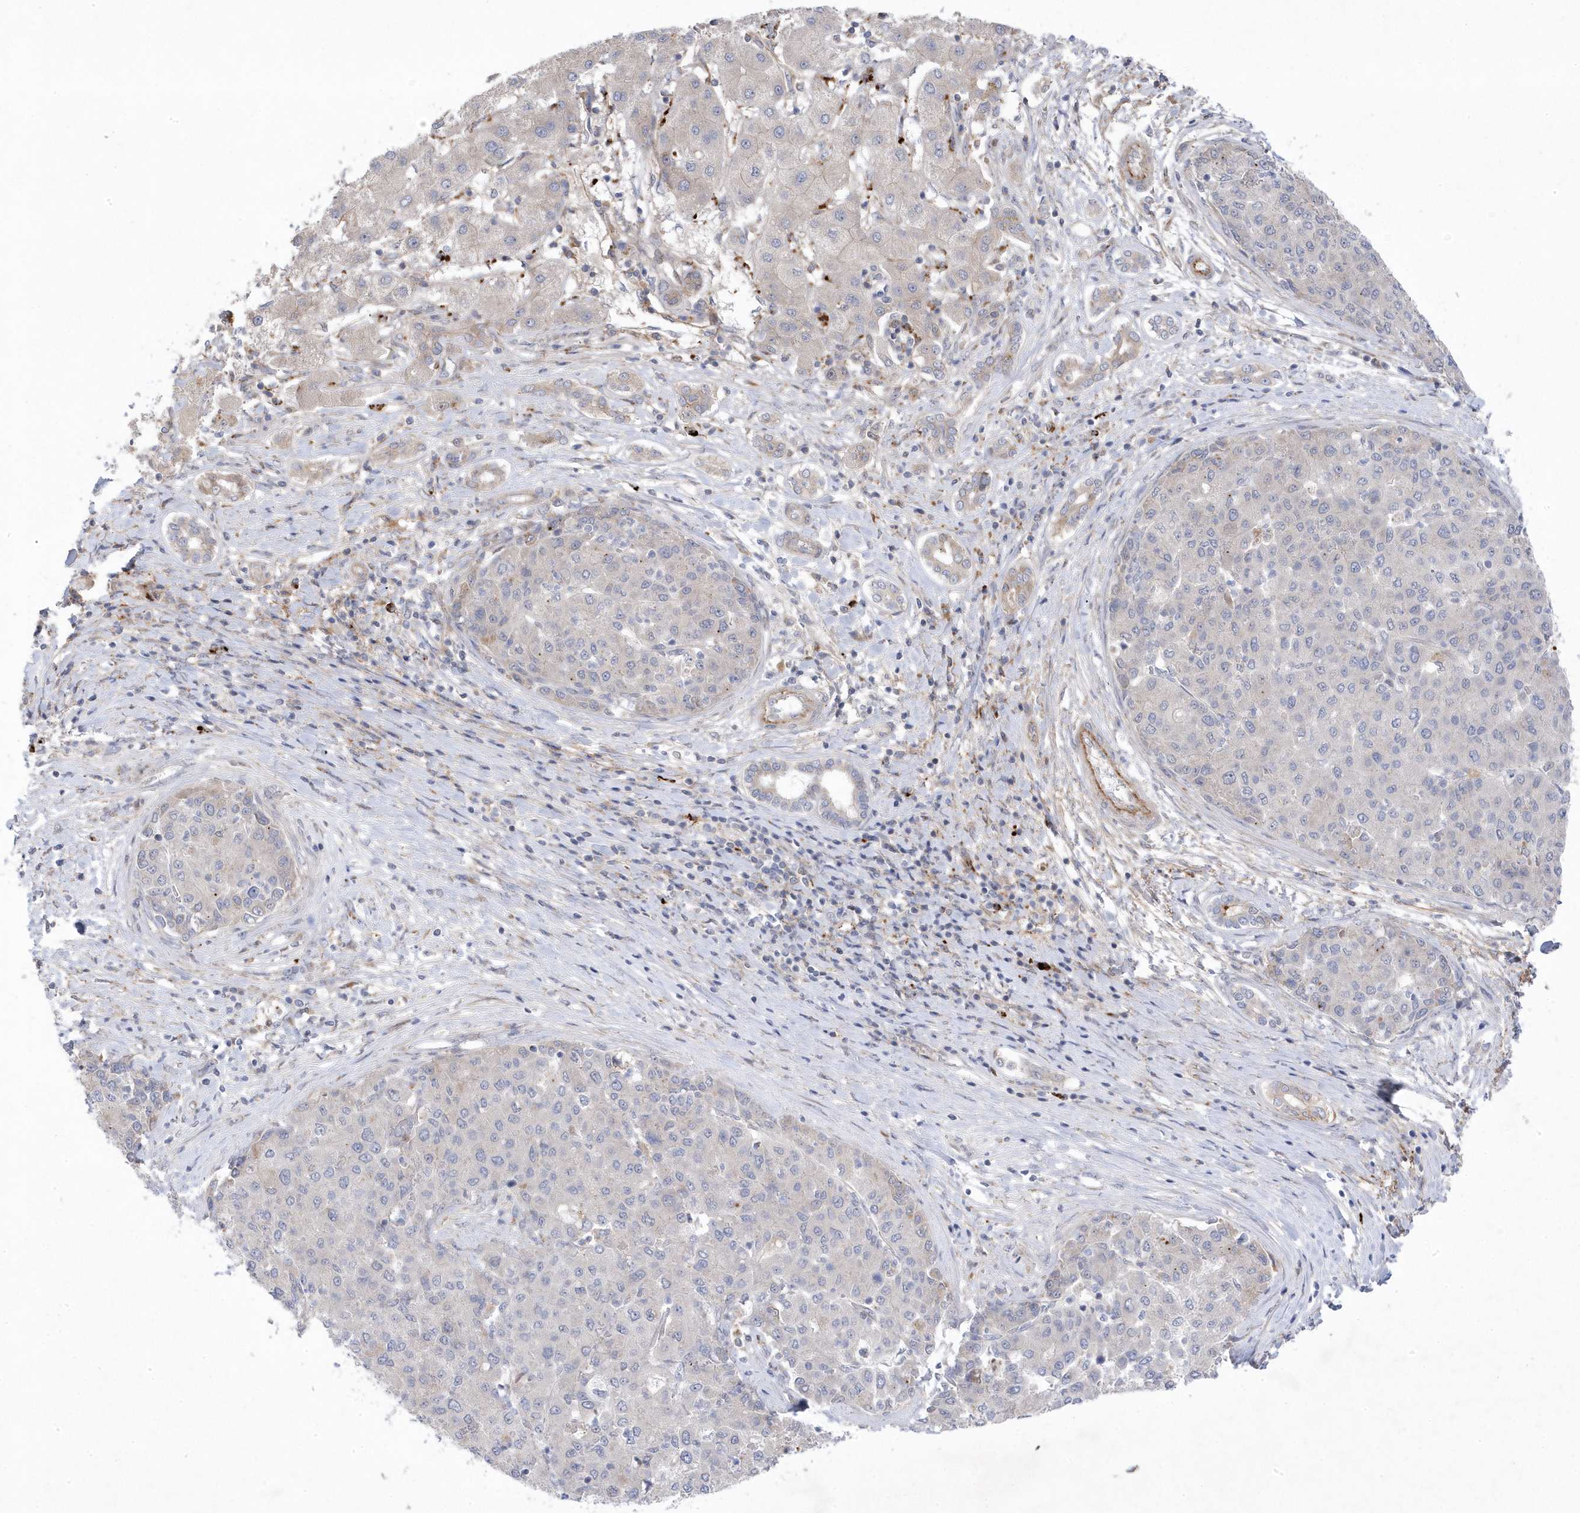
{"staining": {"intensity": "negative", "quantity": "none", "location": "none"}, "tissue": "liver cancer", "cell_type": "Tumor cells", "image_type": "cancer", "snomed": [{"axis": "morphology", "description": "Carcinoma, Hepatocellular, NOS"}, {"axis": "topography", "description": "Liver"}], "caption": "Liver cancer (hepatocellular carcinoma) was stained to show a protein in brown. There is no significant staining in tumor cells.", "gene": "ANAPC1", "patient": {"sex": "male", "age": 65}}